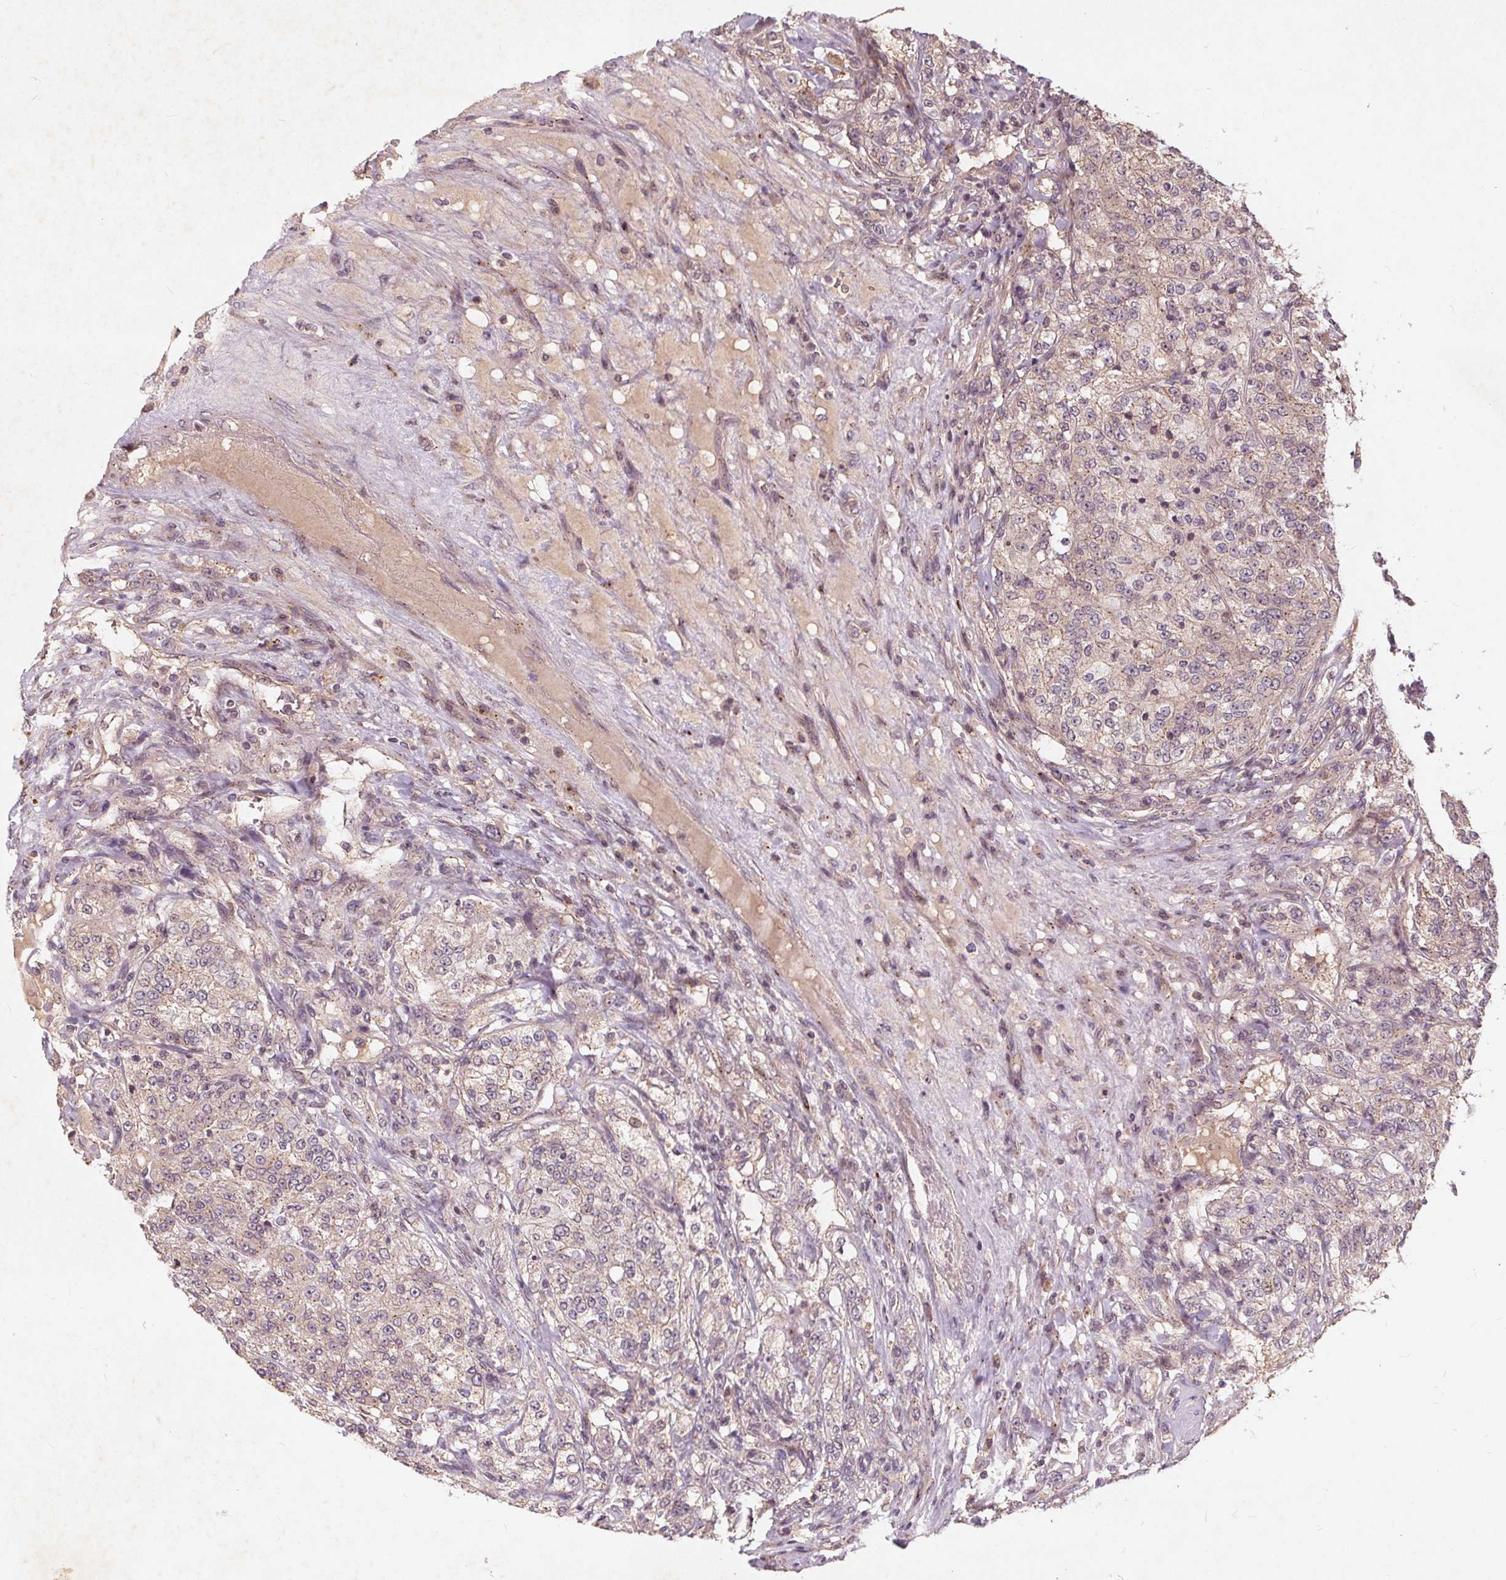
{"staining": {"intensity": "weak", "quantity": "25%-75%", "location": "cytoplasmic/membranous"}, "tissue": "renal cancer", "cell_type": "Tumor cells", "image_type": "cancer", "snomed": [{"axis": "morphology", "description": "Adenocarcinoma, NOS"}, {"axis": "topography", "description": "Kidney"}], "caption": "Renal adenocarcinoma tissue exhibits weak cytoplasmic/membranous positivity in approximately 25%-75% of tumor cells, visualized by immunohistochemistry. (IHC, brightfield microscopy, high magnification).", "gene": "CSNK1G2", "patient": {"sex": "female", "age": 63}}